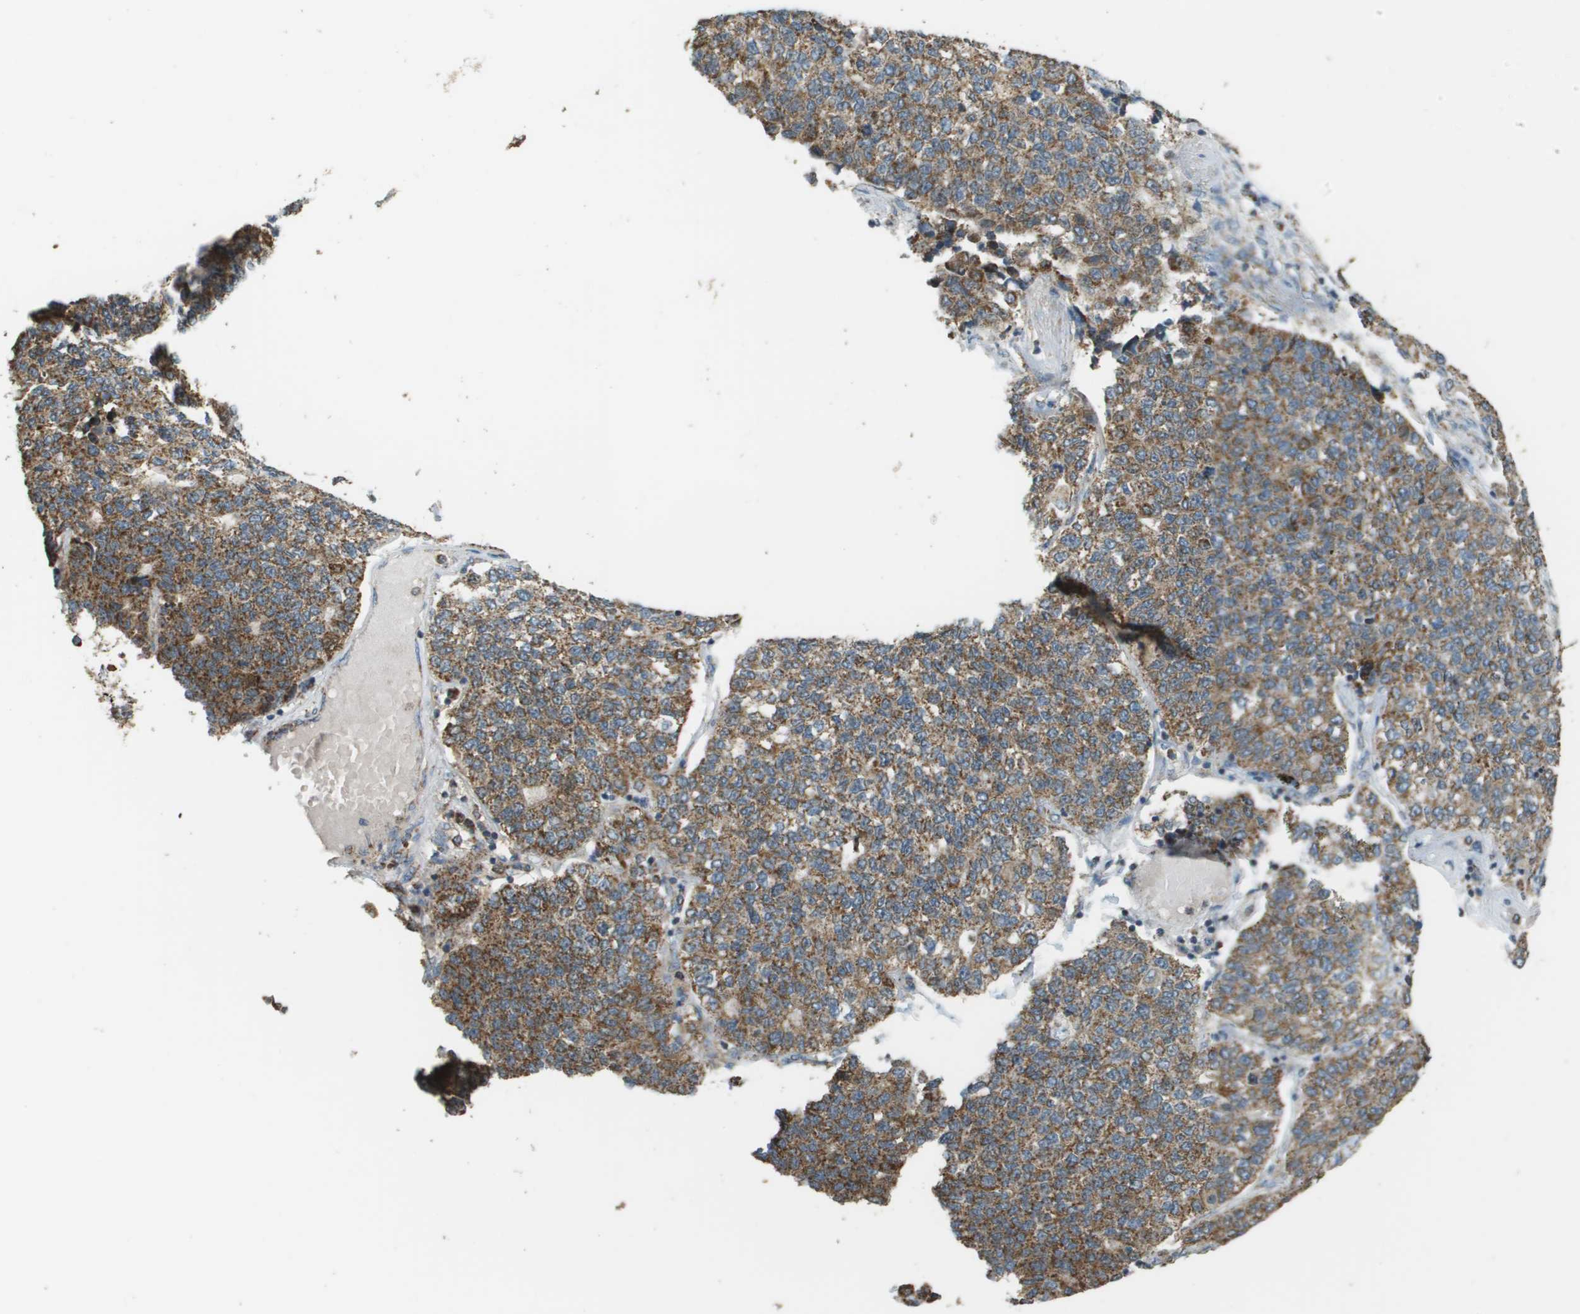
{"staining": {"intensity": "moderate", "quantity": ">75%", "location": "cytoplasmic/membranous"}, "tissue": "lung cancer", "cell_type": "Tumor cells", "image_type": "cancer", "snomed": [{"axis": "morphology", "description": "Adenocarcinoma, NOS"}, {"axis": "topography", "description": "Lung"}], "caption": "Human lung cancer (adenocarcinoma) stained with a brown dye displays moderate cytoplasmic/membranous positive staining in about >75% of tumor cells.", "gene": "FH", "patient": {"sex": "male", "age": 49}}